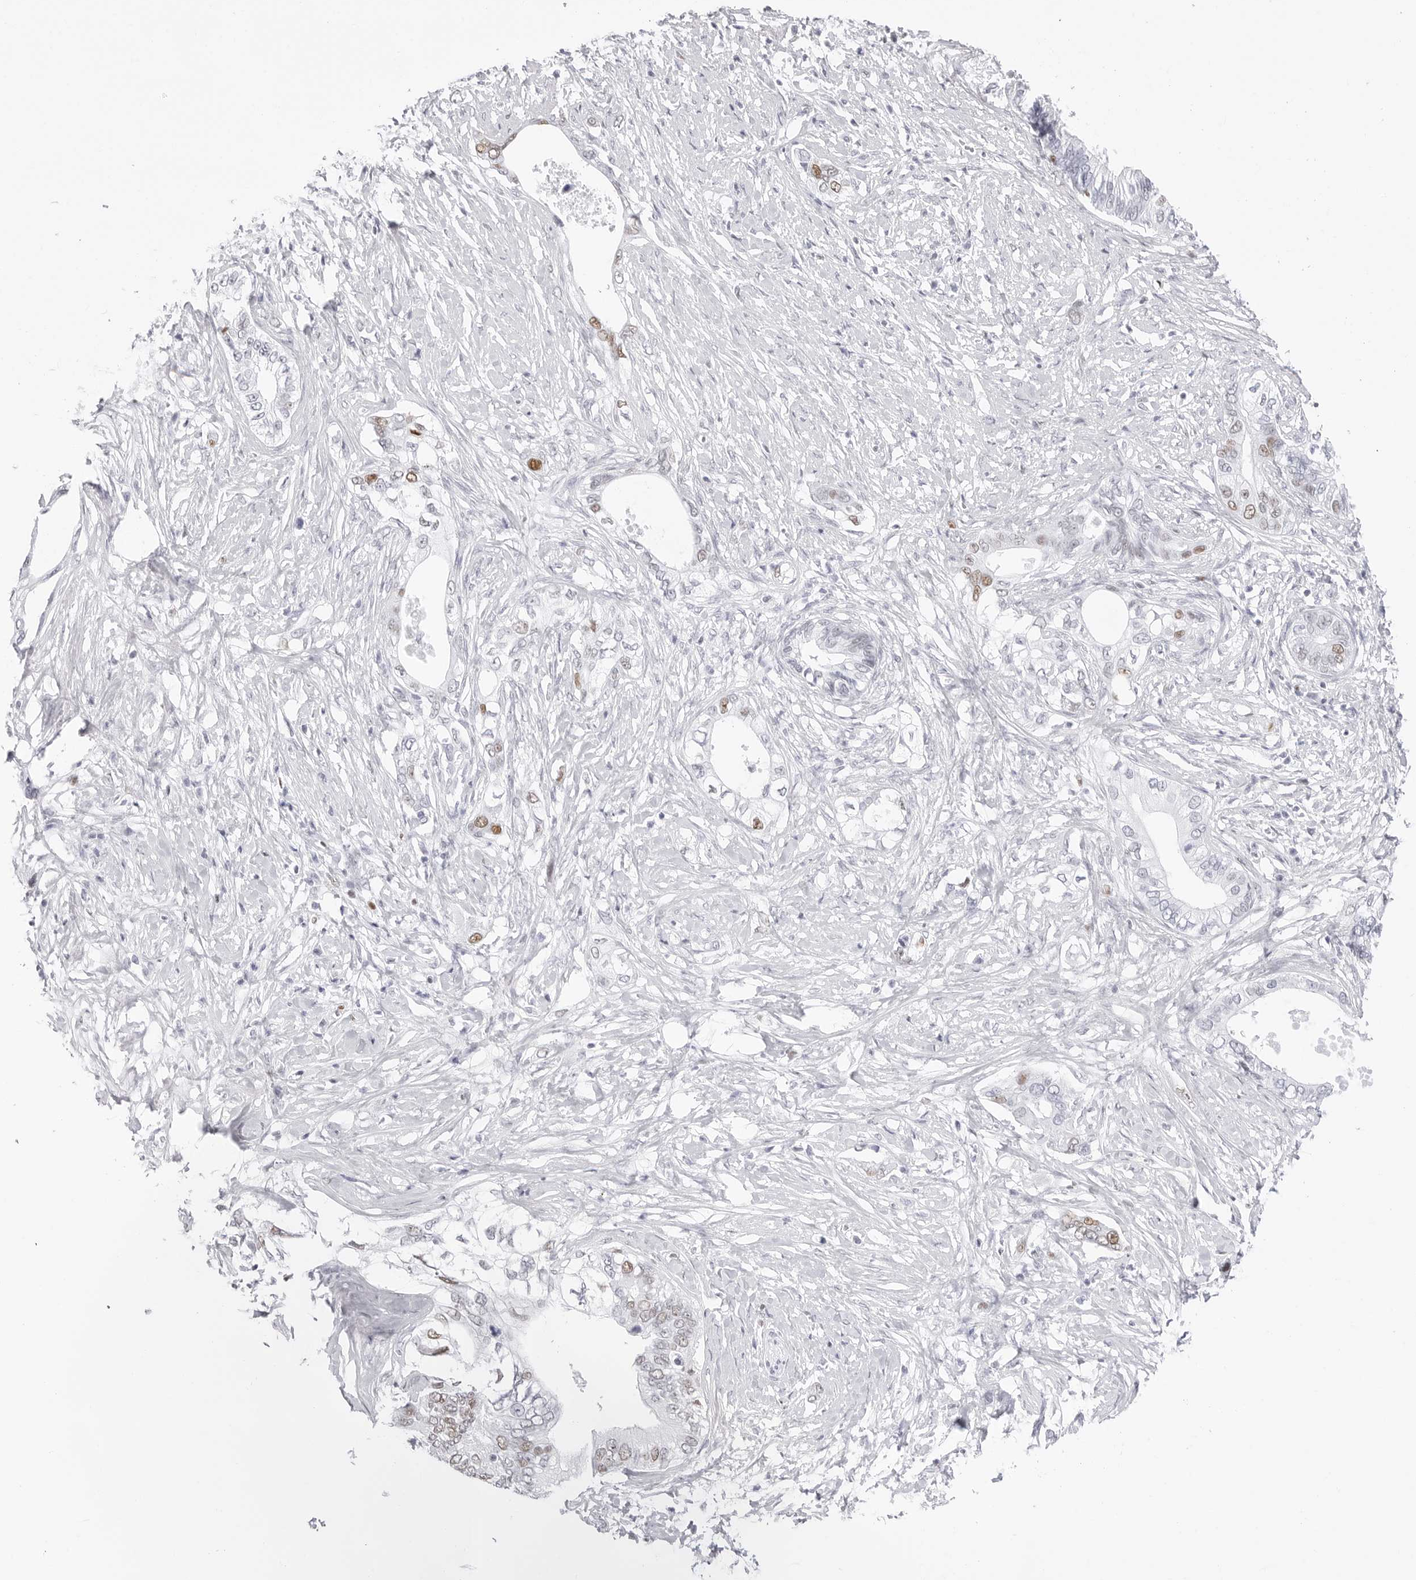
{"staining": {"intensity": "moderate", "quantity": "<25%", "location": "nuclear"}, "tissue": "pancreatic cancer", "cell_type": "Tumor cells", "image_type": "cancer", "snomed": [{"axis": "morphology", "description": "Normal tissue, NOS"}, {"axis": "morphology", "description": "Adenocarcinoma, NOS"}, {"axis": "topography", "description": "Pancreas"}, {"axis": "topography", "description": "Peripheral nerve tissue"}], "caption": "Pancreatic cancer stained with a protein marker reveals moderate staining in tumor cells.", "gene": "NASP", "patient": {"sex": "male", "age": 59}}